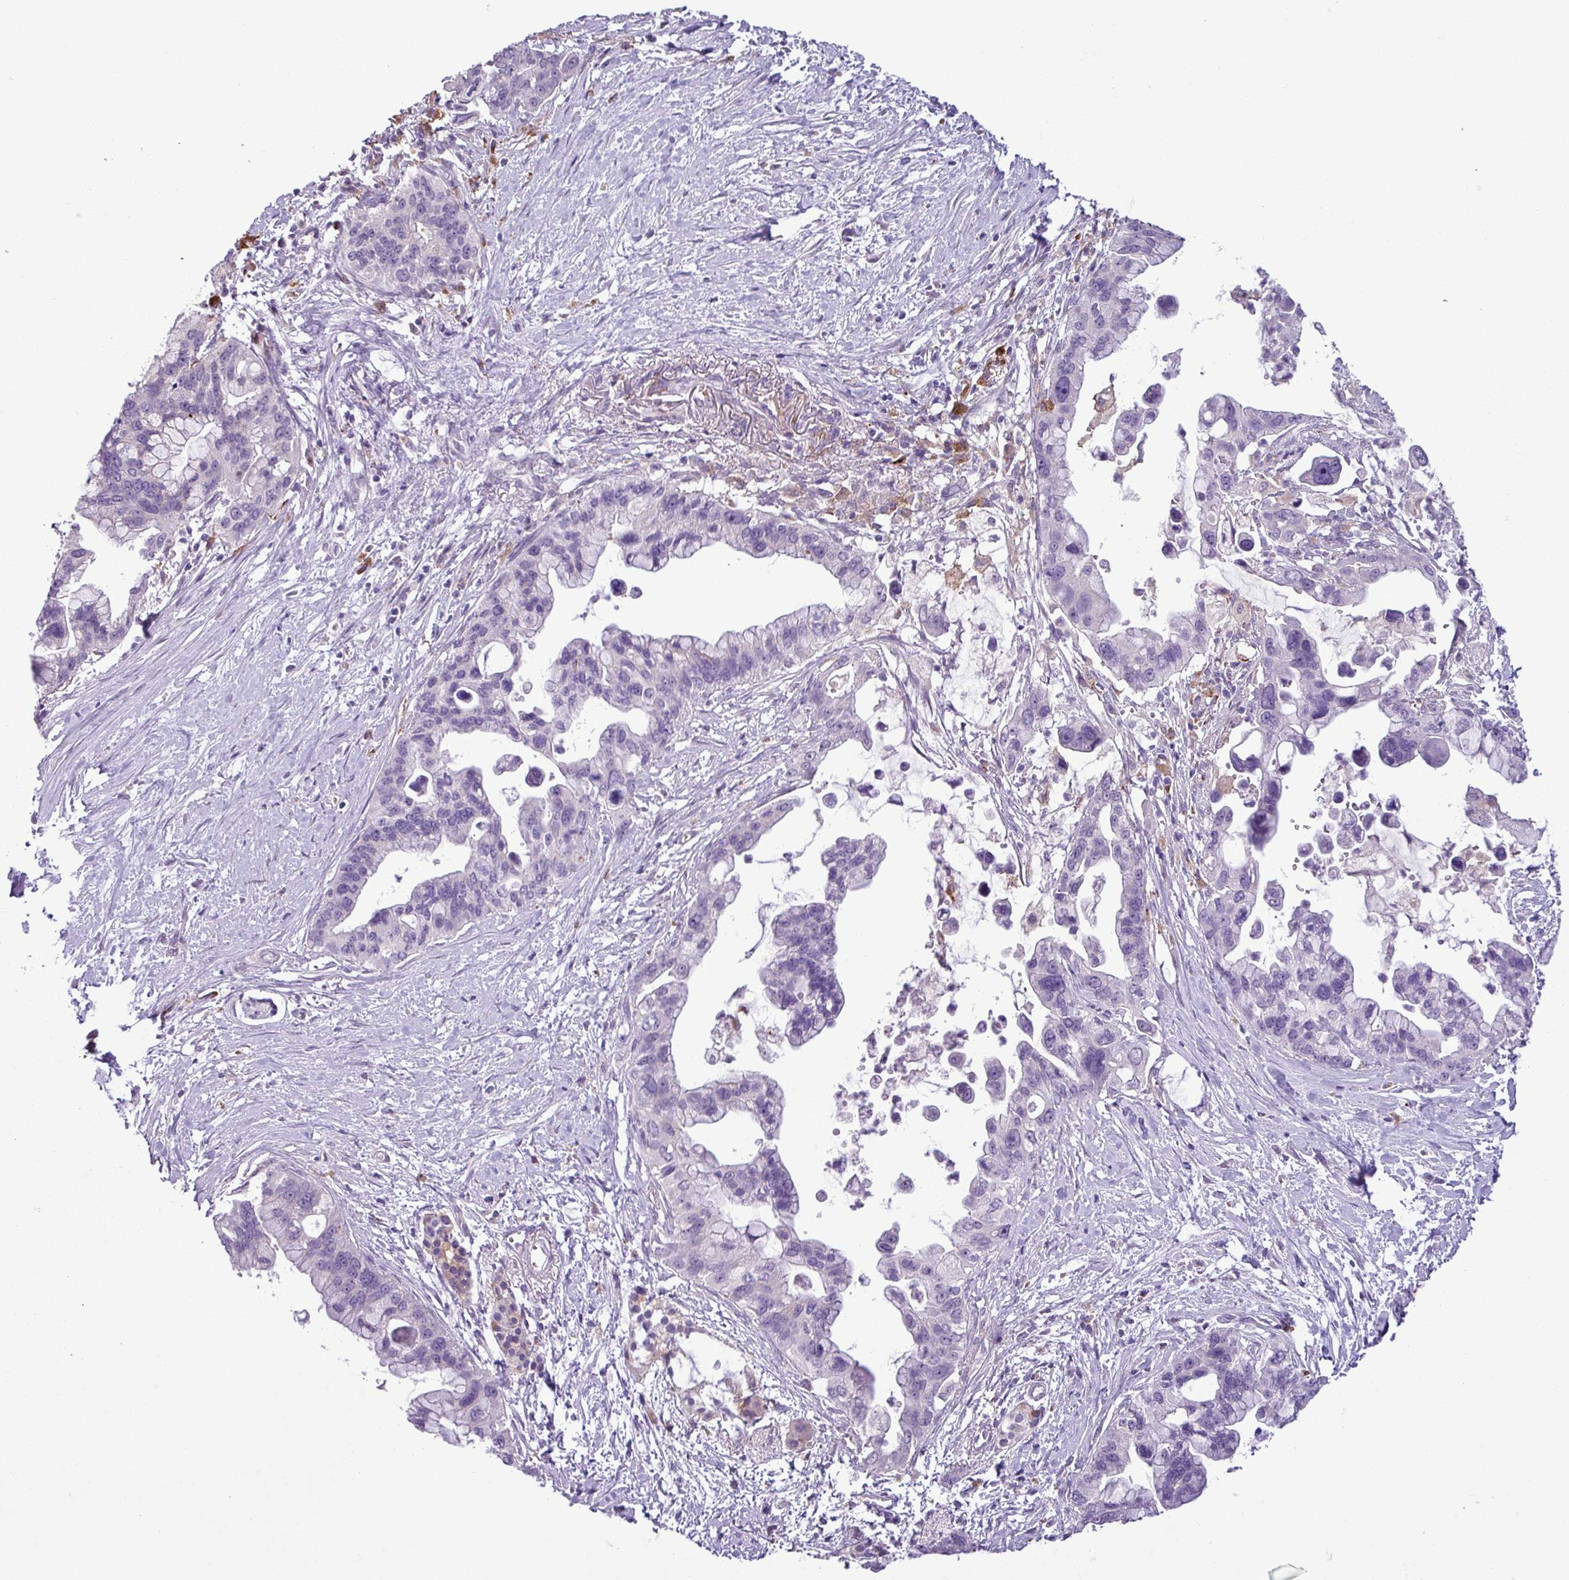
{"staining": {"intensity": "negative", "quantity": "none", "location": "none"}, "tissue": "pancreatic cancer", "cell_type": "Tumor cells", "image_type": "cancer", "snomed": [{"axis": "morphology", "description": "Adenocarcinoma, NOS"}, {"axis": "topography", "description": "Pancreas"}], "caption": "The histopathology image displays no staining of tumor cells in adenocarcinoma (pancreatic).", "gene": "C9orf24", "patient": {"sex": "female", "age": 83}}